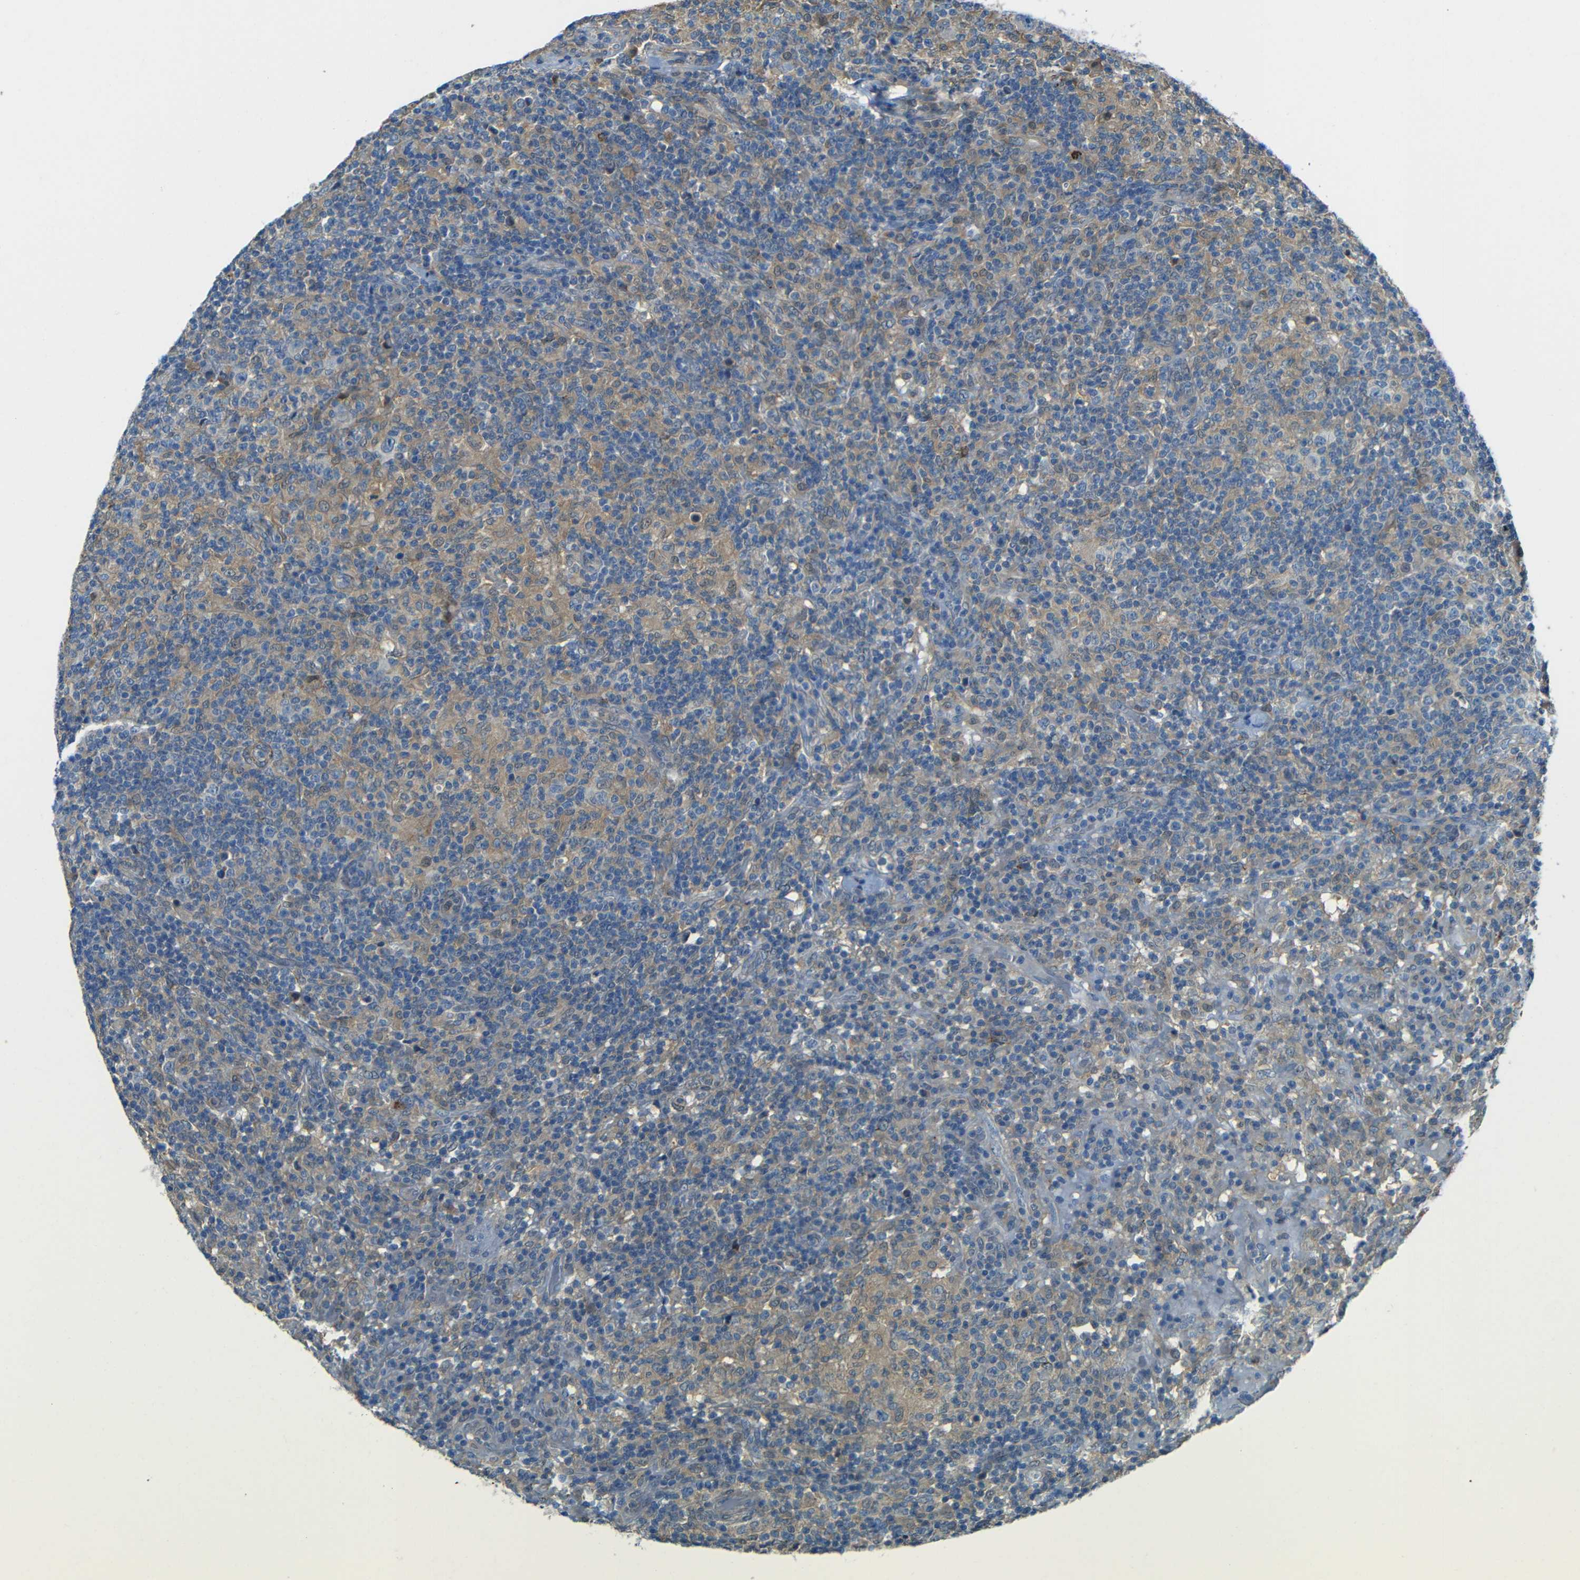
{"staining": {"intensity": "weak", "quantity": "25%-75%", "location": "cytoplasmic/membranous"}, "tissue": "lymphoma", "cell_type": "Tumor cells", "image_type": "cancer", "snomed": [{"axis": "morphology", "description": "Hodgkin's disease, NOS"}, {"axis": "topography", "description": "Lymph node"}], "caption": "Human Hodgkin's disease stained with a protein marker demonstrates weak staining in tumor cells.", "gene": "CYP26B1", "patient": {"sex": "male", "age": 70}}